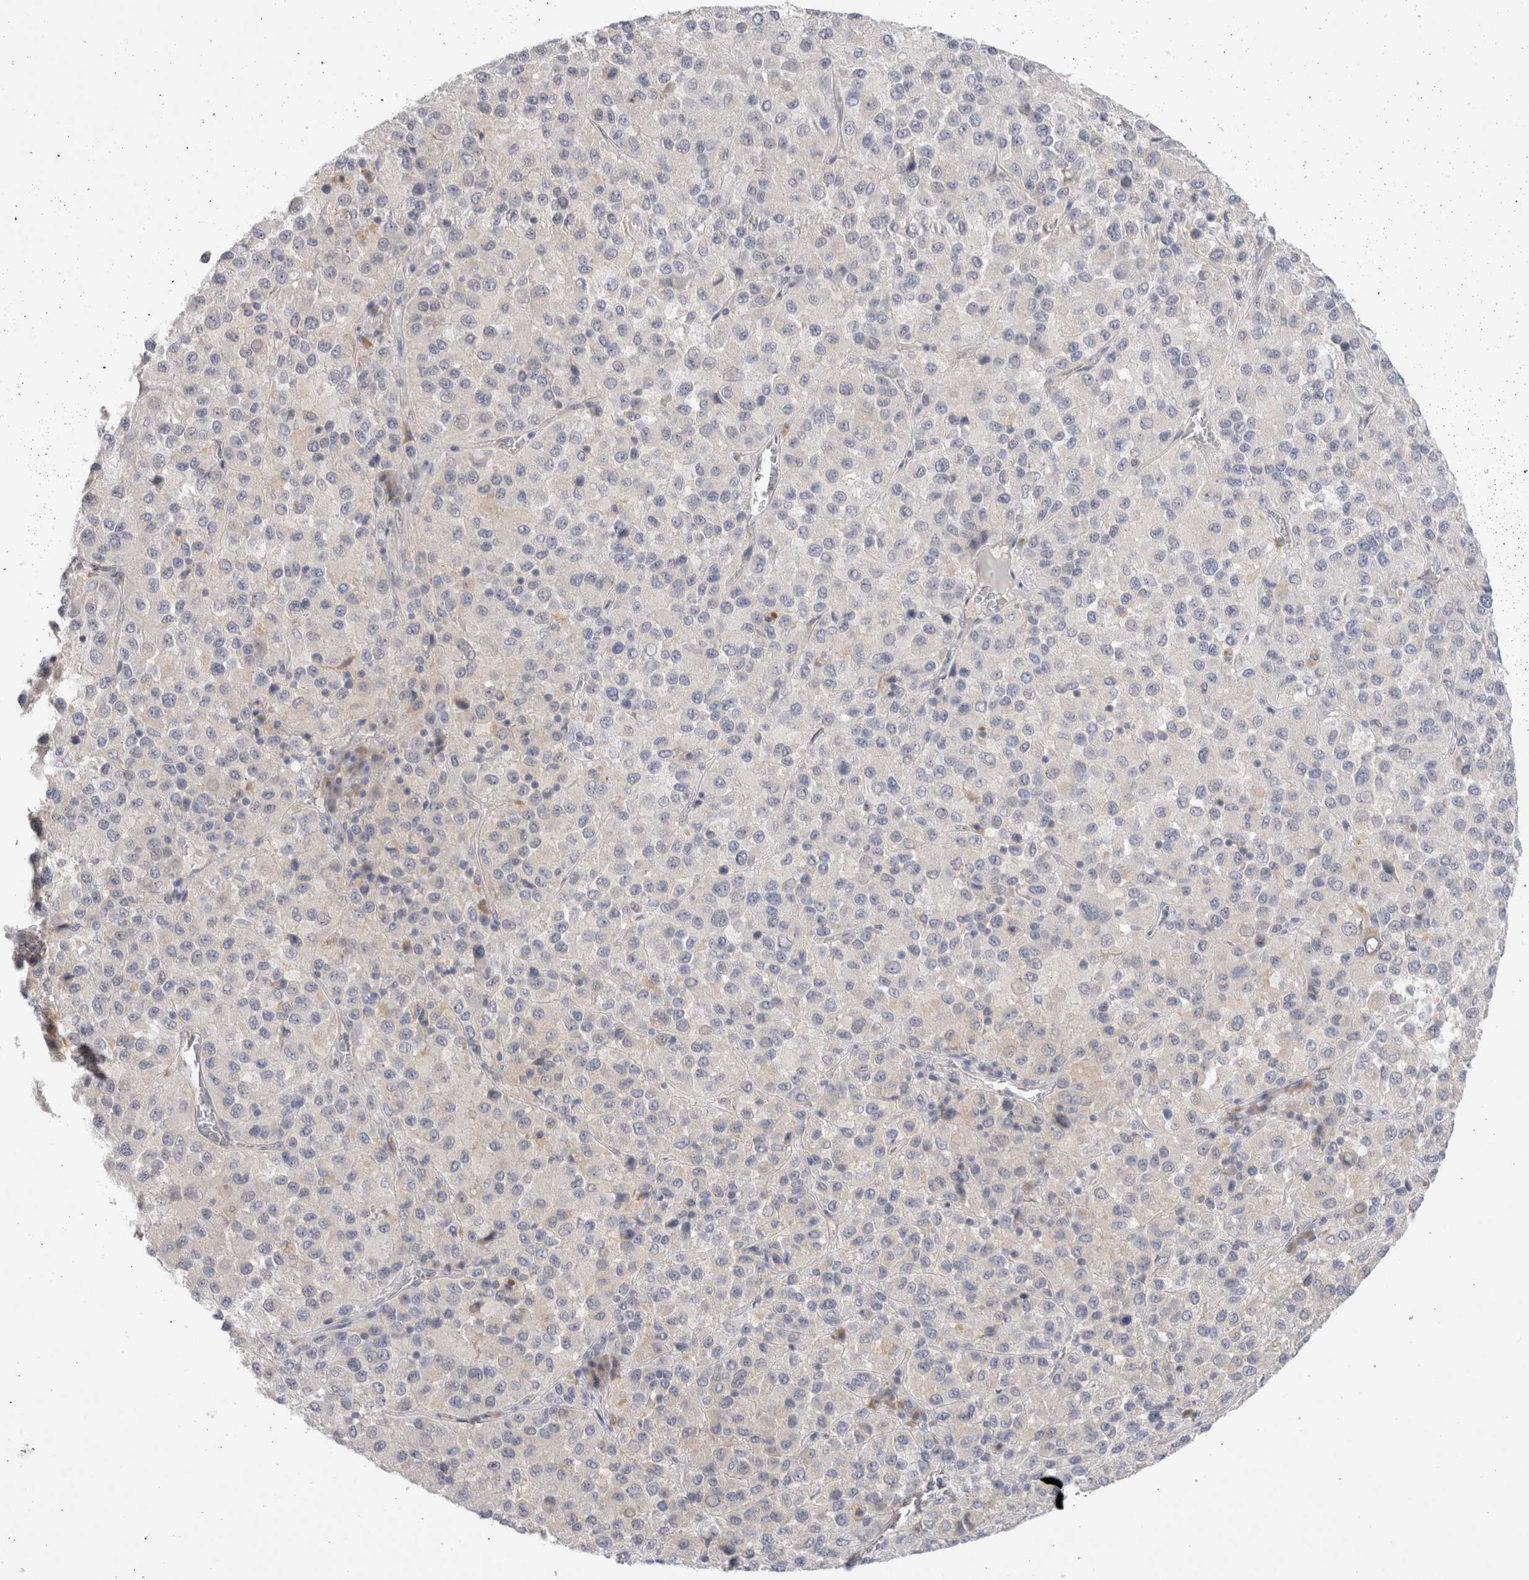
{"staining": {"intensity": "negative", "quantity": "none", "location": "none"}, "tissue": "melanoma", "cell_type": "Tumor cells", "image_type": "cancer", "snomed": [{"axis": "morphology", "description": "Malignant melanoma, Metastatic site"}, {"axis": "topography", "description": "Lung"}], "caption": "This is a photomicrograph of IHC staining of melanoma, which shows no positivity in tumor cells. (Immunohistochemistry, brightfield microscopy, high magnification).", "gene": "GAS1", "patient": {"sex": "male", "age": 64}}